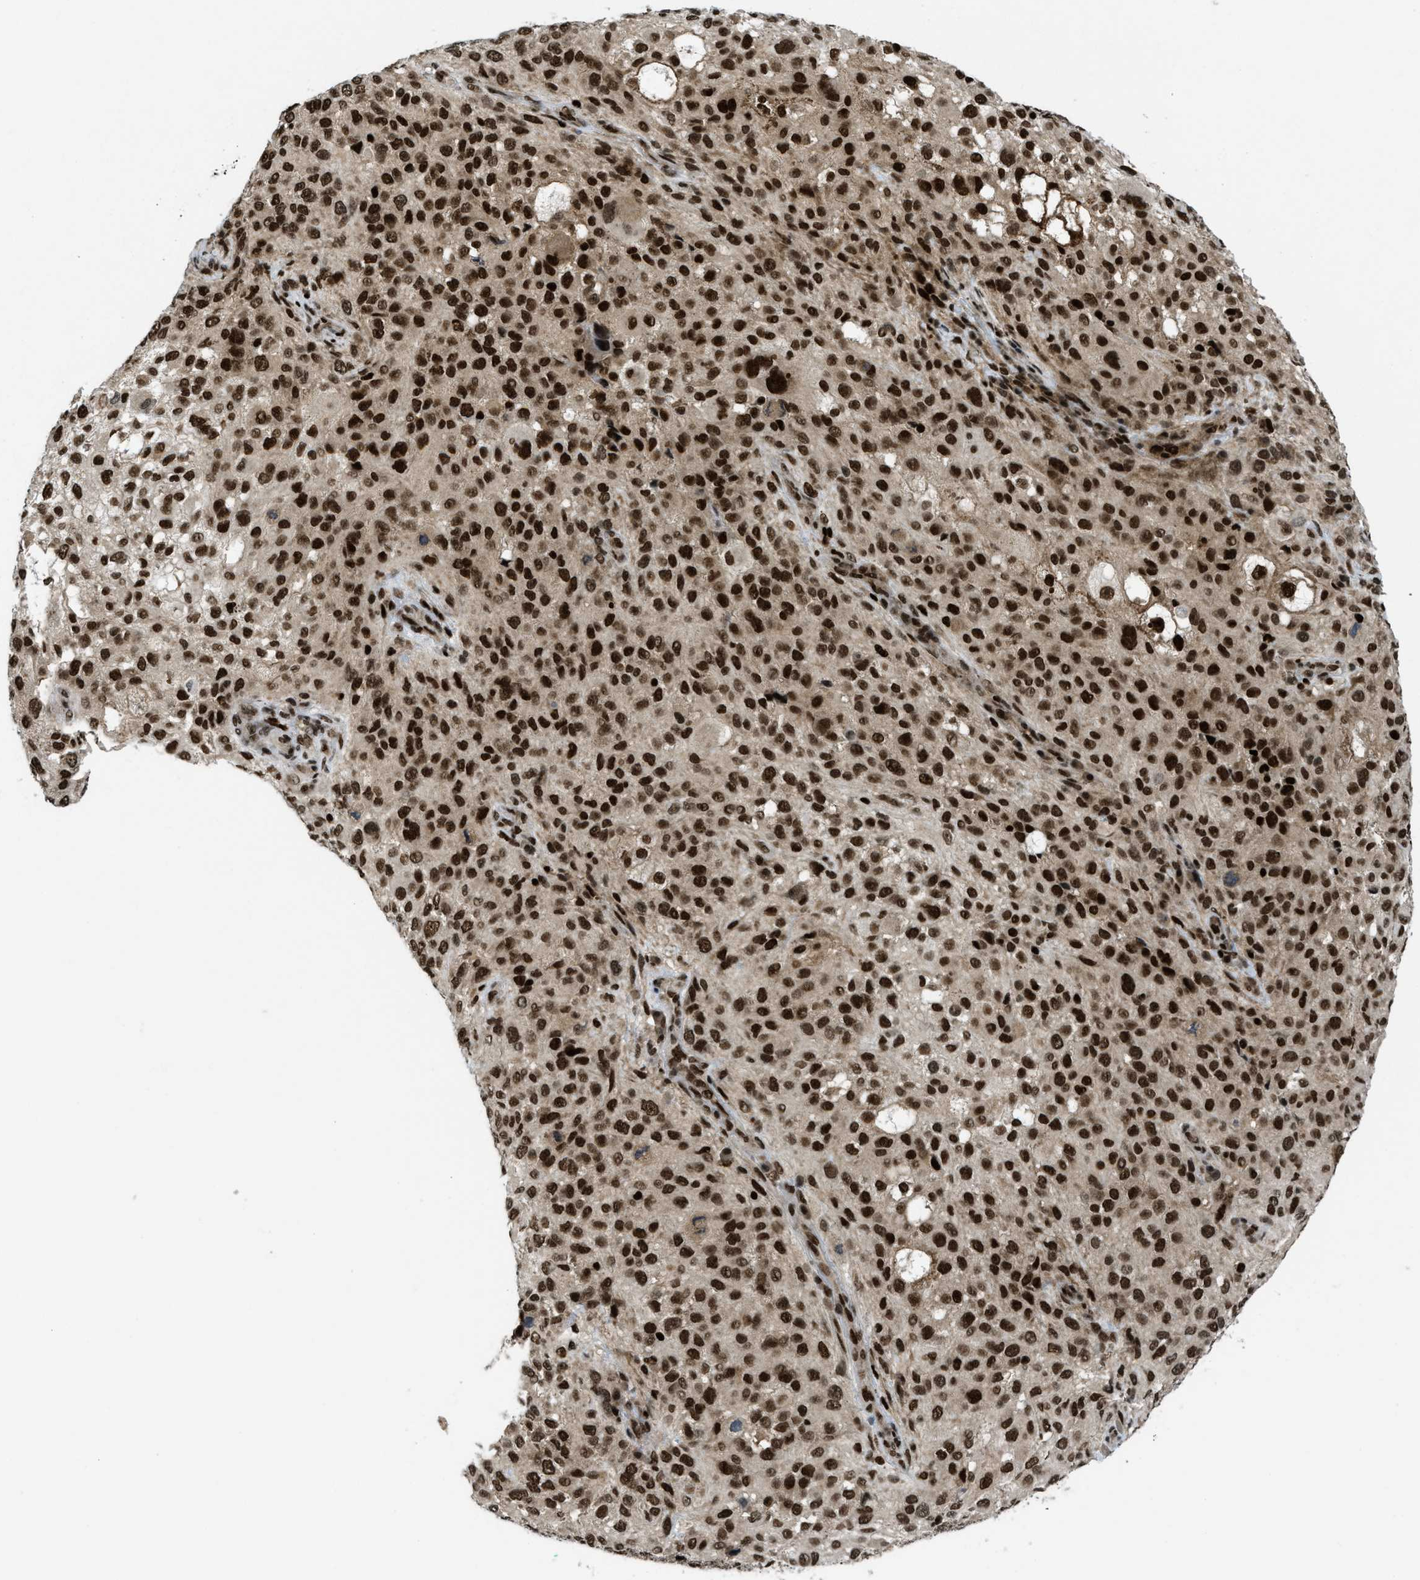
{"staining": {"intensity": "strong", "quantity": ">75%", "location": "nuclear"}, "tissue": "melanoma", "cell_type": "Tumor cells", "image_type": "cancer", "snomed": [{"axis": "morphology", "description": "Necrosis, NOS"}, {"axis": "morphology", "description": "Malignant melanoma, NOS"}, {"axis": "topography", "description": "Skin"}], "caption": "A photomicrograph of human malignant melanoma stained for a protein shows strong nuclear brown staining in tumor cells.", "gene": "RFX5", "patient": {"sex": "female", "age": 87}}